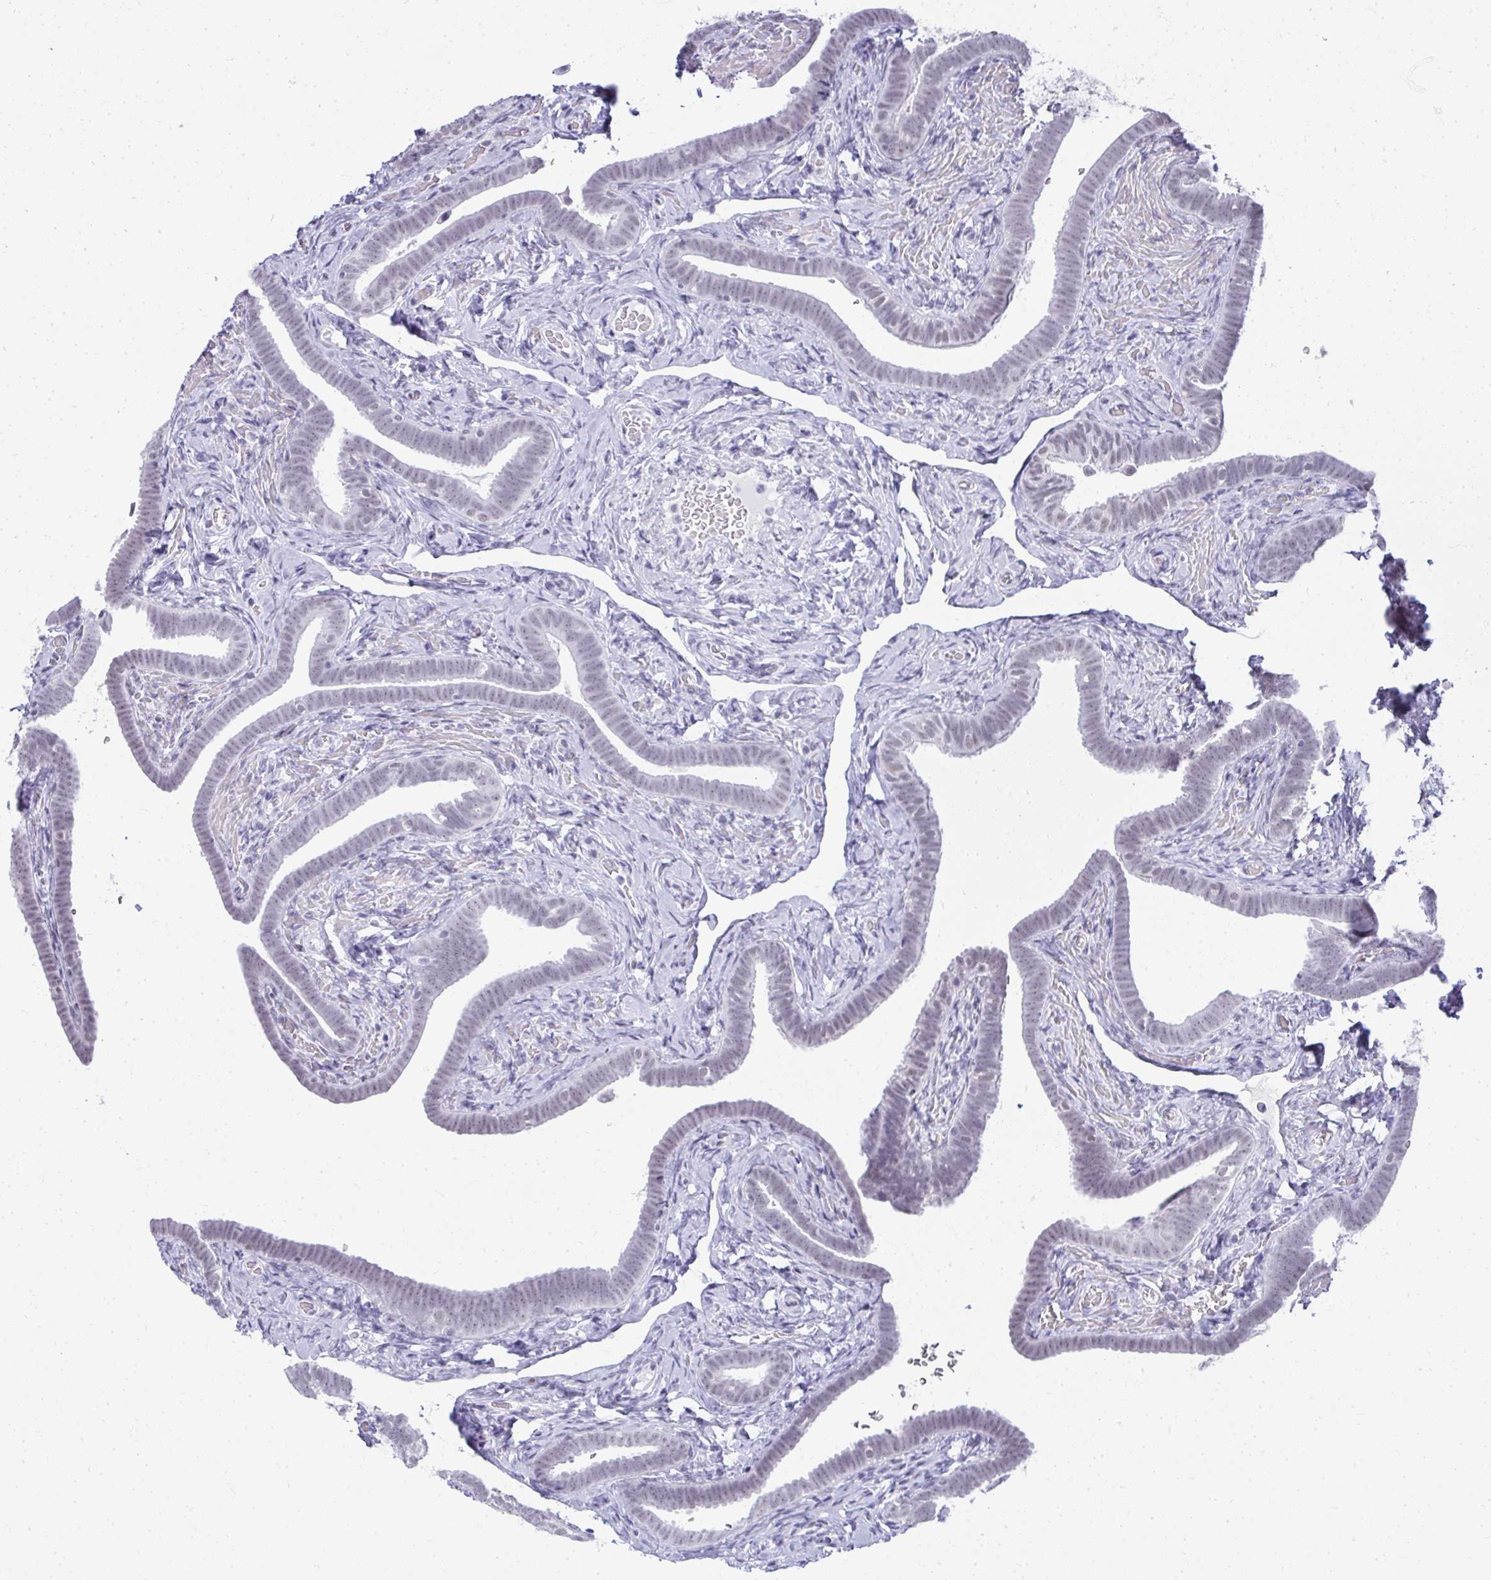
{"staining": {"intensity": "weak", "quantity": "25%-75%", "location": "nuclear"}, "tissue": "fallopian tube", "cell_type": "Glandular cells", "image_type": "normal", "snomed": [{"axis": "morphology", "description": "Normal tissue, NOS"}, {"axis": "topography", "description": "Fallopian tube"}], "caption": "This is a micrograph of IHC staining of unremarkable fallopian tube, which shows weak positivity in the nuclear of glandular cells.", "gene": "PLA2G1B", "patient": {"sex": "female", "age": 69}}